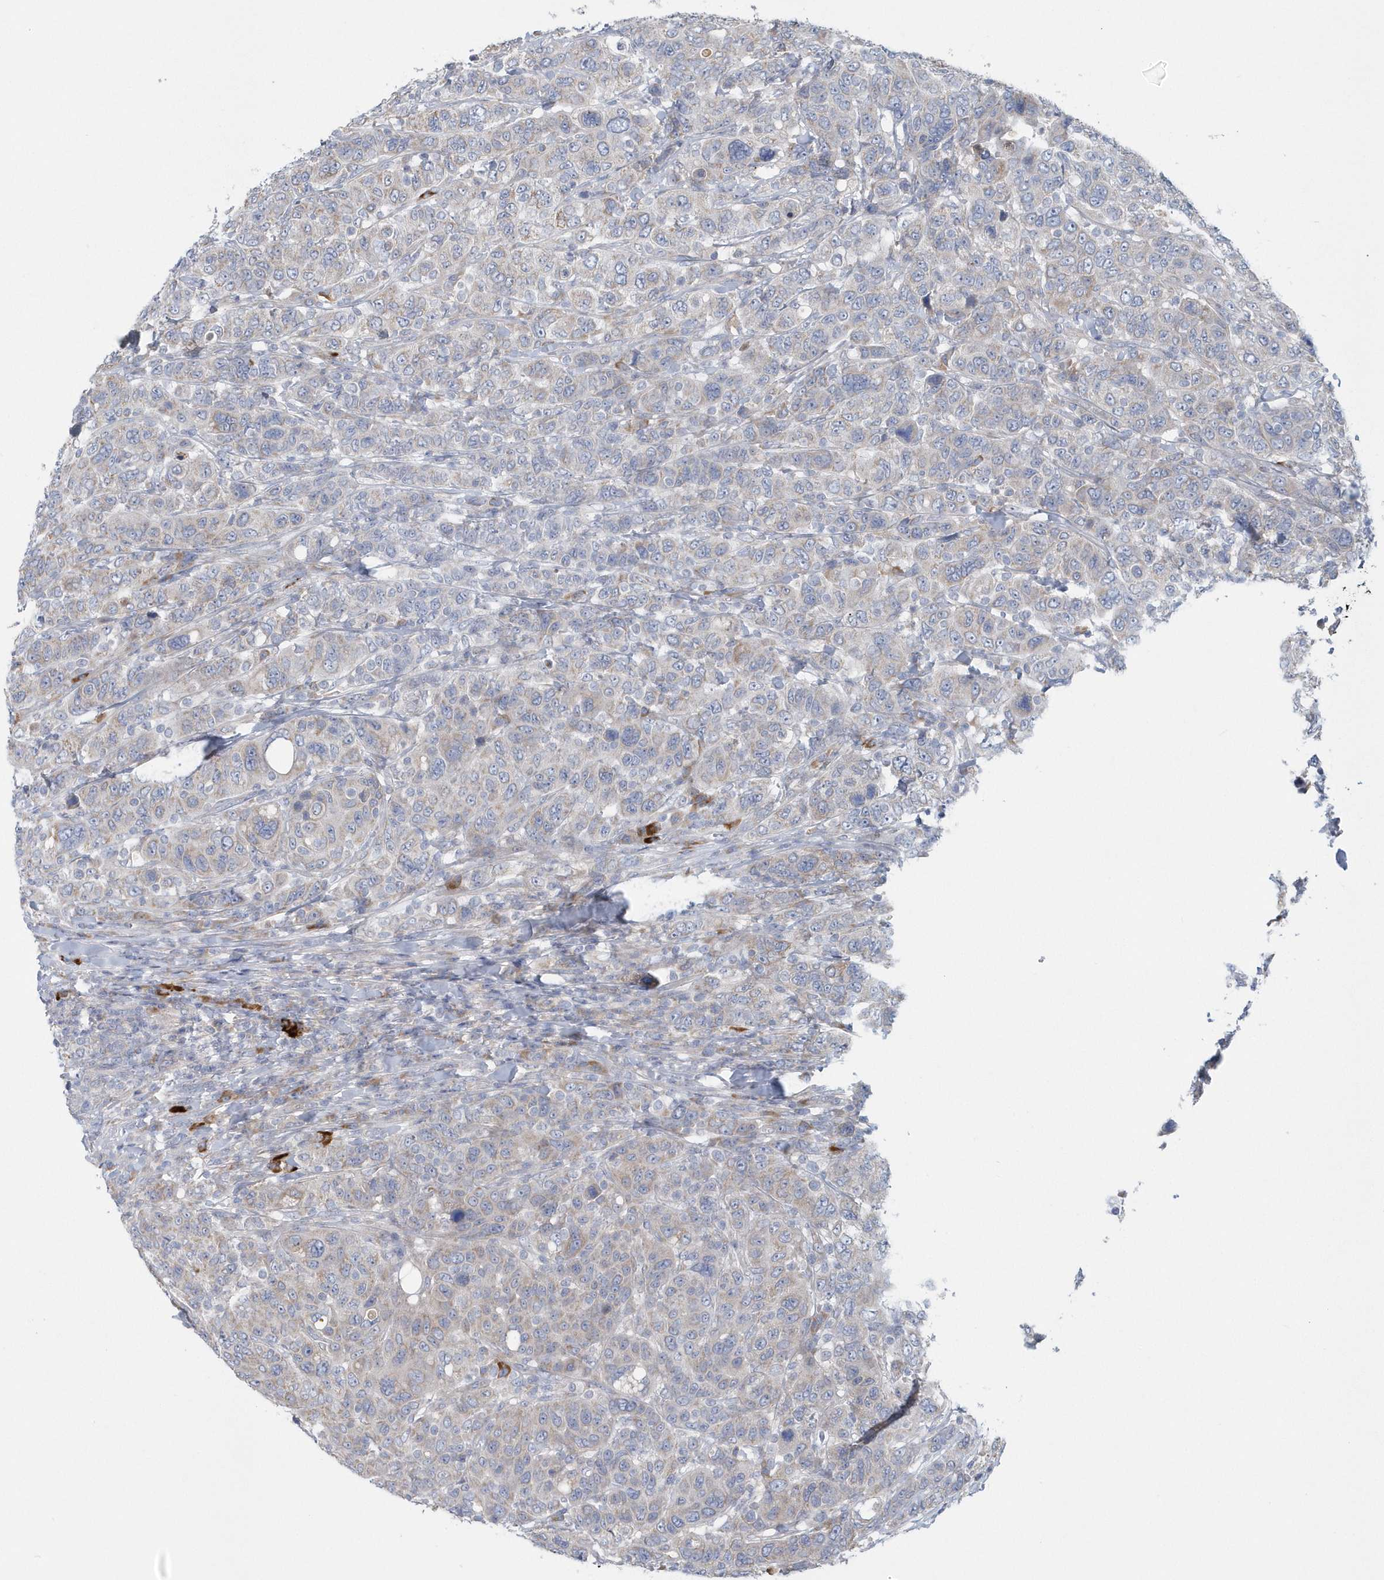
{"staining": {"intensity": "weak", "quantity": "<25%", "location": "cytoplasmic/membranous"}, "tissue": "breast cancer", "cell_type": "Tumor cells", "image_type": "cancer", "snomed": [{"axis": "morphology", "description": "Duct carcinoma"}, {"axis": "topography", "description": "Breast"}], "caption": "Immunohistochemistry photomicrograph of human breast cancer stained for a protein (brown), which demonstrates no positivity in tumor cells.", "gene": "SPATA18", "patient": {"sex": "female", "age": 37}}